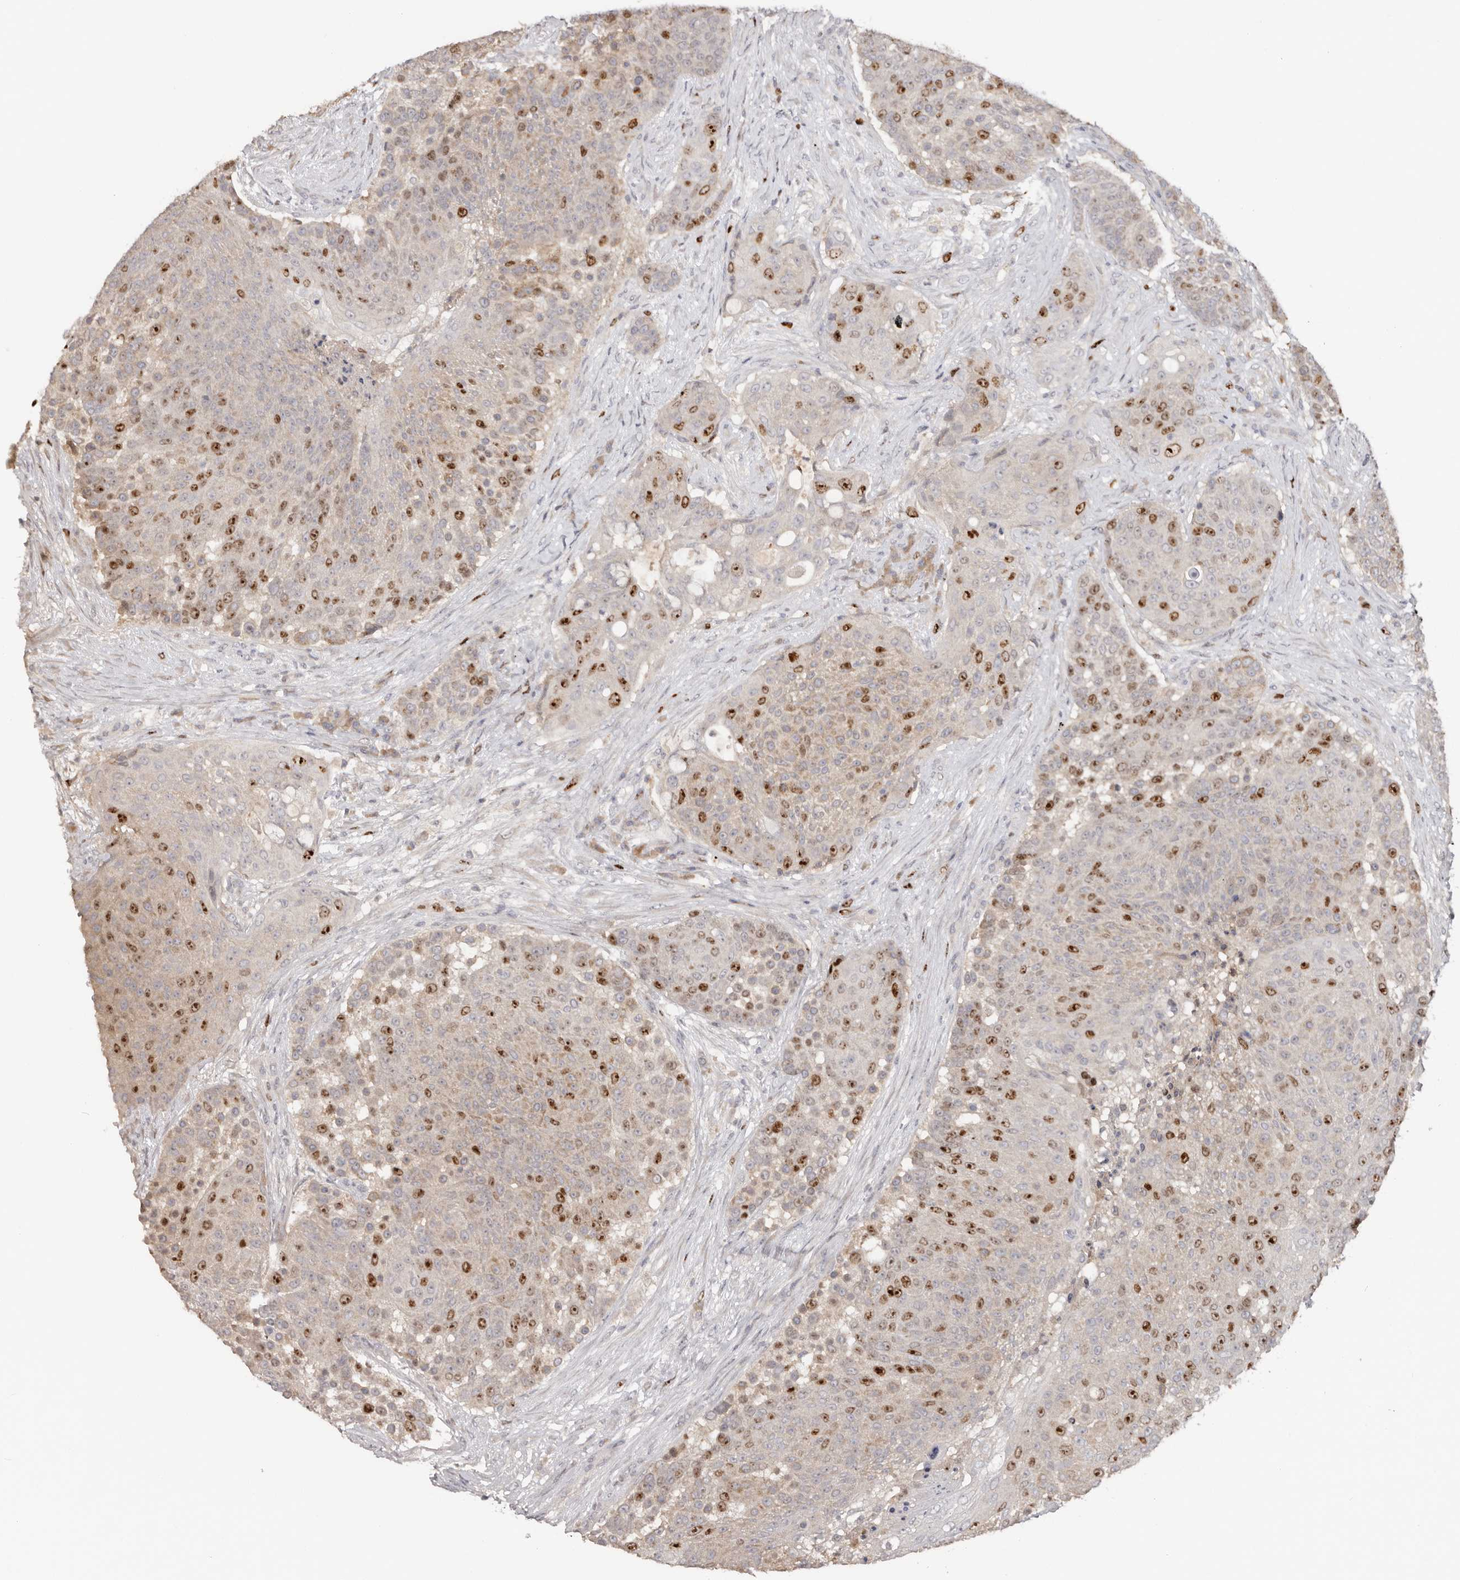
{"staining": {"intensity": "moderate", "quantity": "25%-75%", "location": "nuclear"}, "tissue": "urothelial cancer", "cell_type": "Tumor cells", "image_type": "cancer", "snomed": [{"axis": "morphology", "description": "Urothelial carcinoma, High grade"}, {"axis": "topography", "description": "Urinary bladder"}], "caption": "Immunohistochemical staining of human urothelial cancer exhibits medium levels of moderate nuclear protein expression in approximately 25%-75% of tumor cells.", "gene": "CCDC190", "patient": {"sex": "female", "age": 63}}